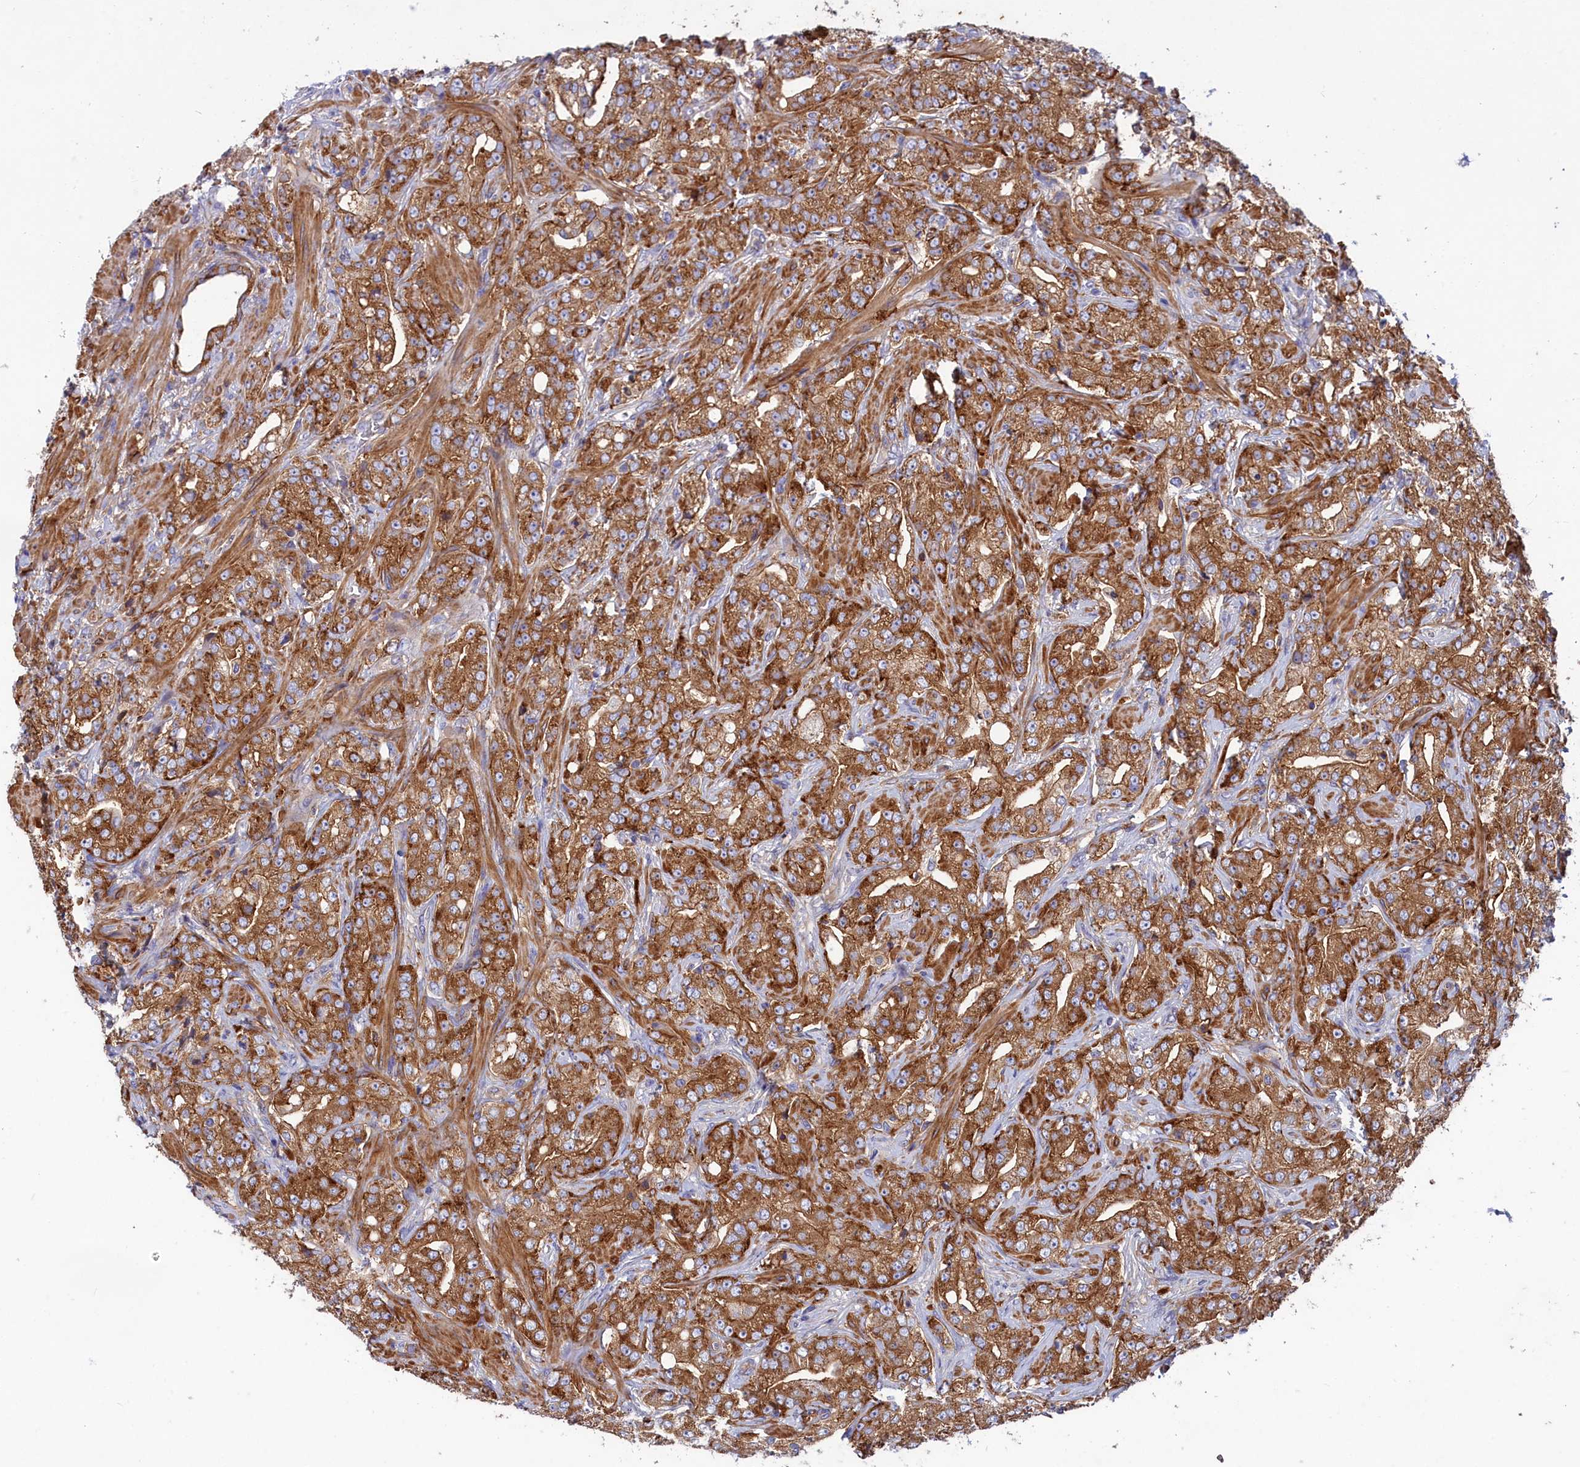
{"staining": {"intensity": "strong", "quantity": ">75%", "location": "cytoplasmic/membranous"}, "tissue": "prostate cancer", "cell_type": "Tumor cells", "image_type": "cancer", "snomed": [{"axis": "morphology", "description": "Adenocarcinoma, Low grade"}, {"axis": "topography", "description": "Prostate"}], "caption": "Brown immunohistochemical staining in low-grade adenocarcinoma (prostate) demonstrates strong cytoplasmic/membranous expression in approximately >75% of tumor cells. (brown staining indicates protein expression, while blue staining denotes nuclei).", "gene": "SCAMP4", "patient": {"sex": "male", "age": 67}}